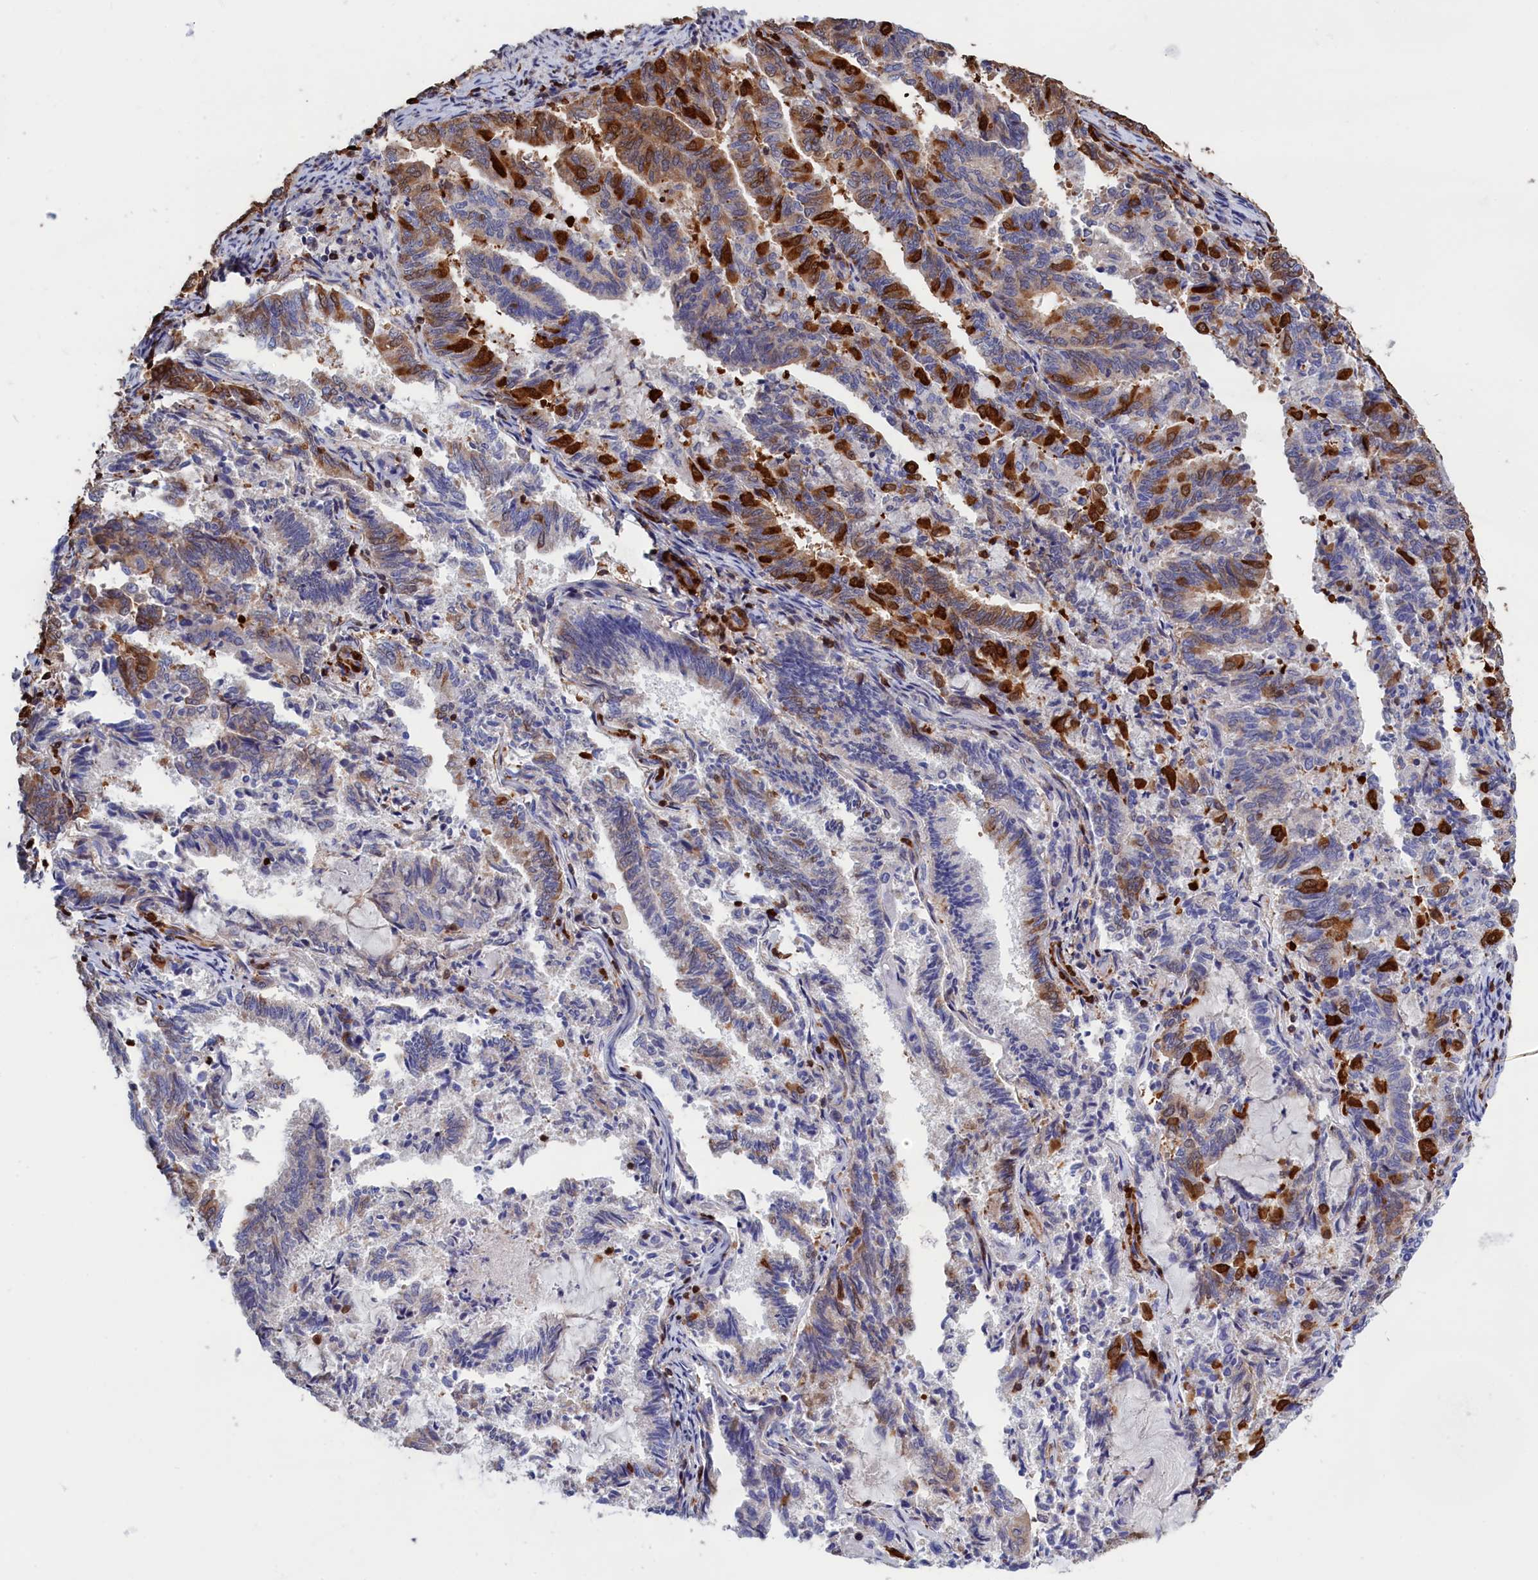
{"staining": {"intensity": "strong", "quantity": "<25%", "location": "cytoplasmic/membranous,nuclear"}, "tissue": "endometrial cancer", "cell_type": "Tumor cells", "image_type": "cancer", "snomed": [{"axis": "morphology", "description": "Adenocarcinoma, NOS"}, {"axis": "topography", "description": "Endometrium"}], "caption": "A brown stain shows strong cytoplasmic/membranous and nuclear positivity of a protein in adenocarcinoma (endometrial) tumor cells.", "gene": "CRIP1", "patient": {"sex": "female", "age": 80}}